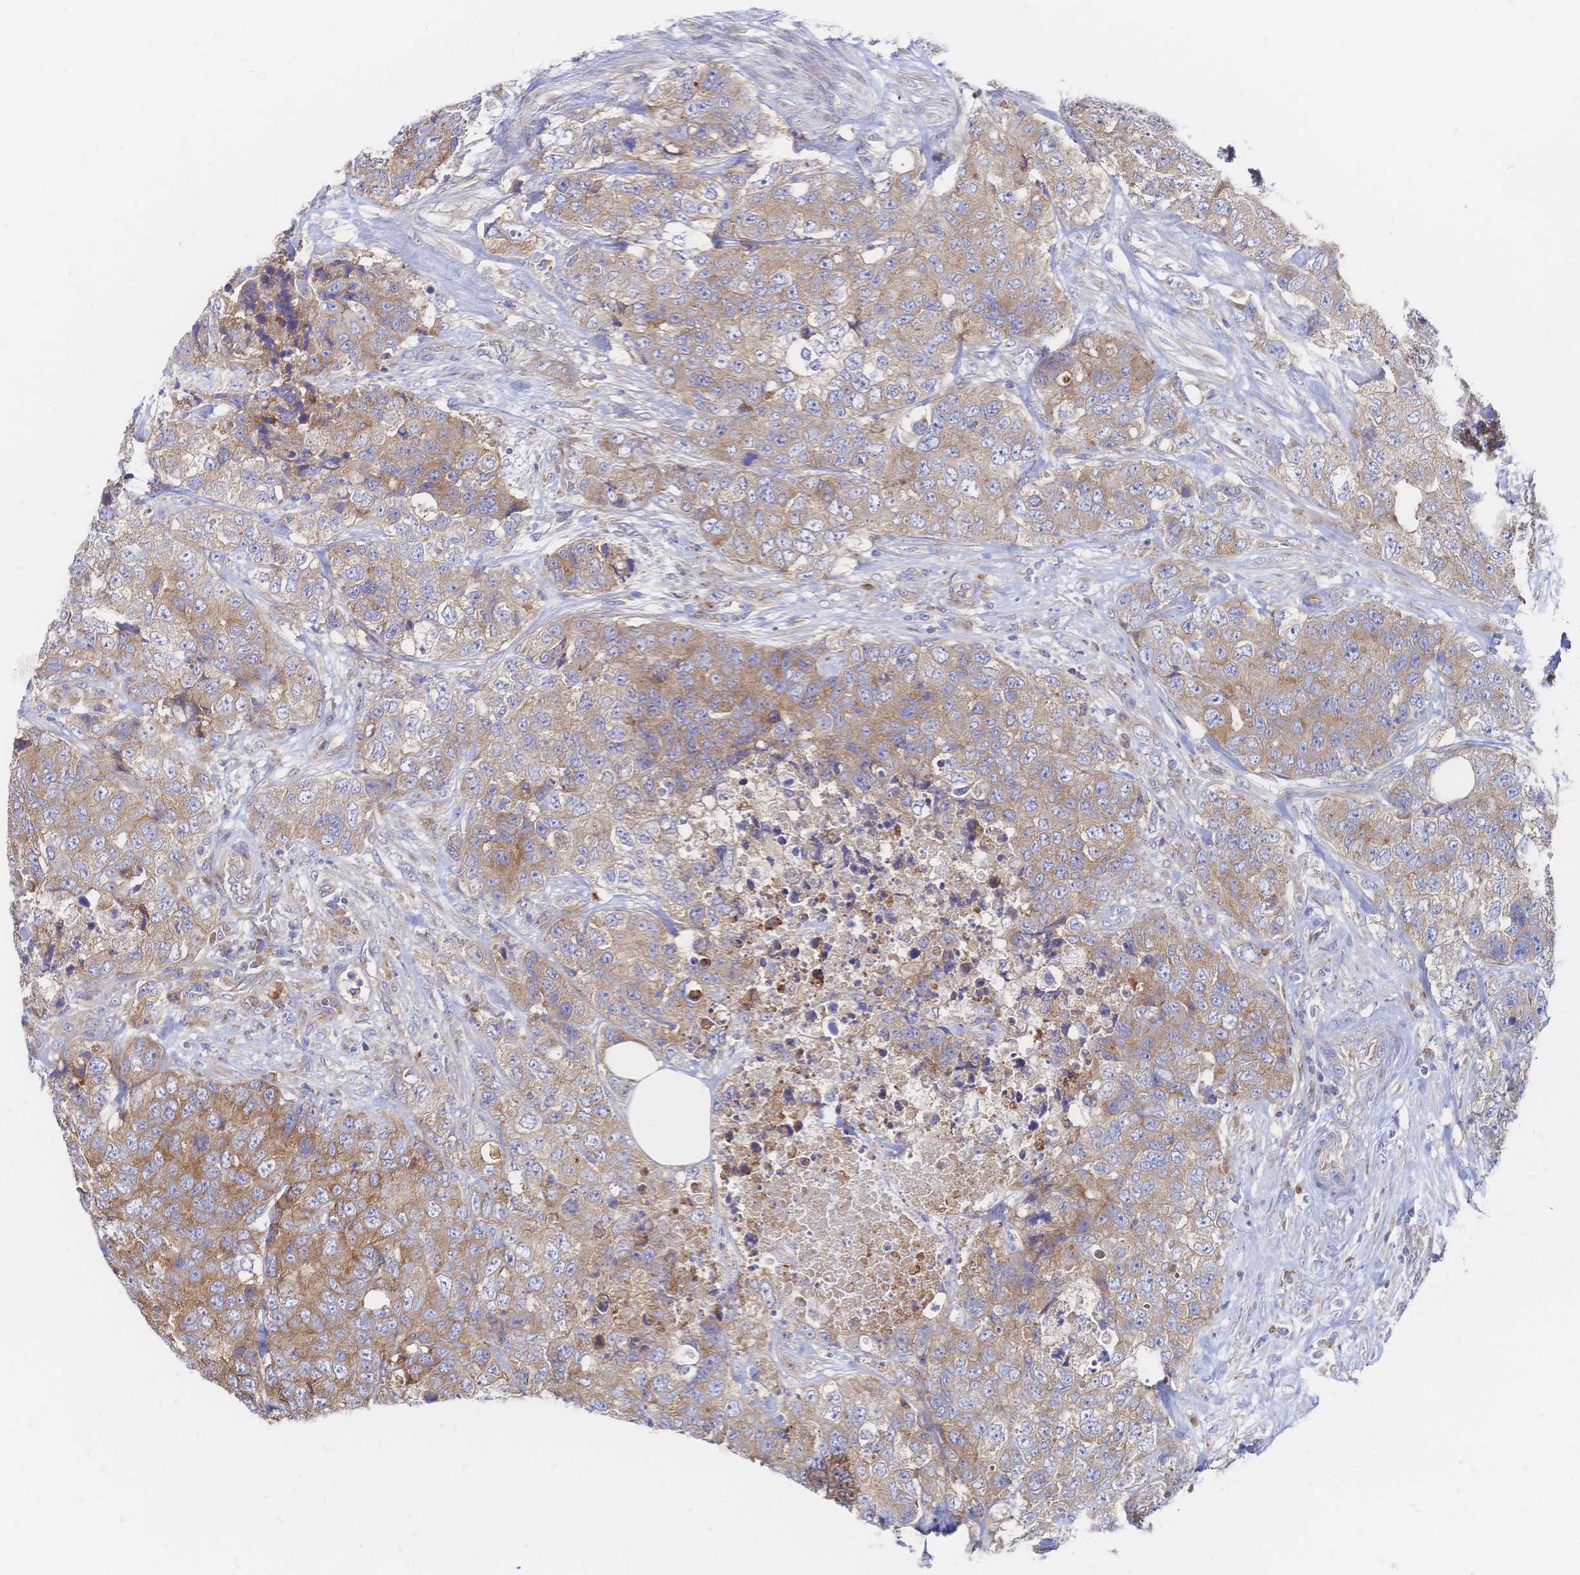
{"staining": {"intensity": "moderate", "quantity": ">75%", "location": "cytoplasmic/membranous"}, "tissue": "urothelial cancer", "cell_type": "Tumor cells", "image_type": "cancer", "snomed": [{"axis": "morphology", "description": "Urothelial carcinoma, High grade"}, {"axis": "topography", "description": "Urinary bladder"}], "caption": "This is an image of IHC staining of urothelial cancer, which shows moderate expression in the cytoplasmic/membranous of tumor cells.", "gene": "SORBS1", "patient": {"sex": "female", "age": 78}}